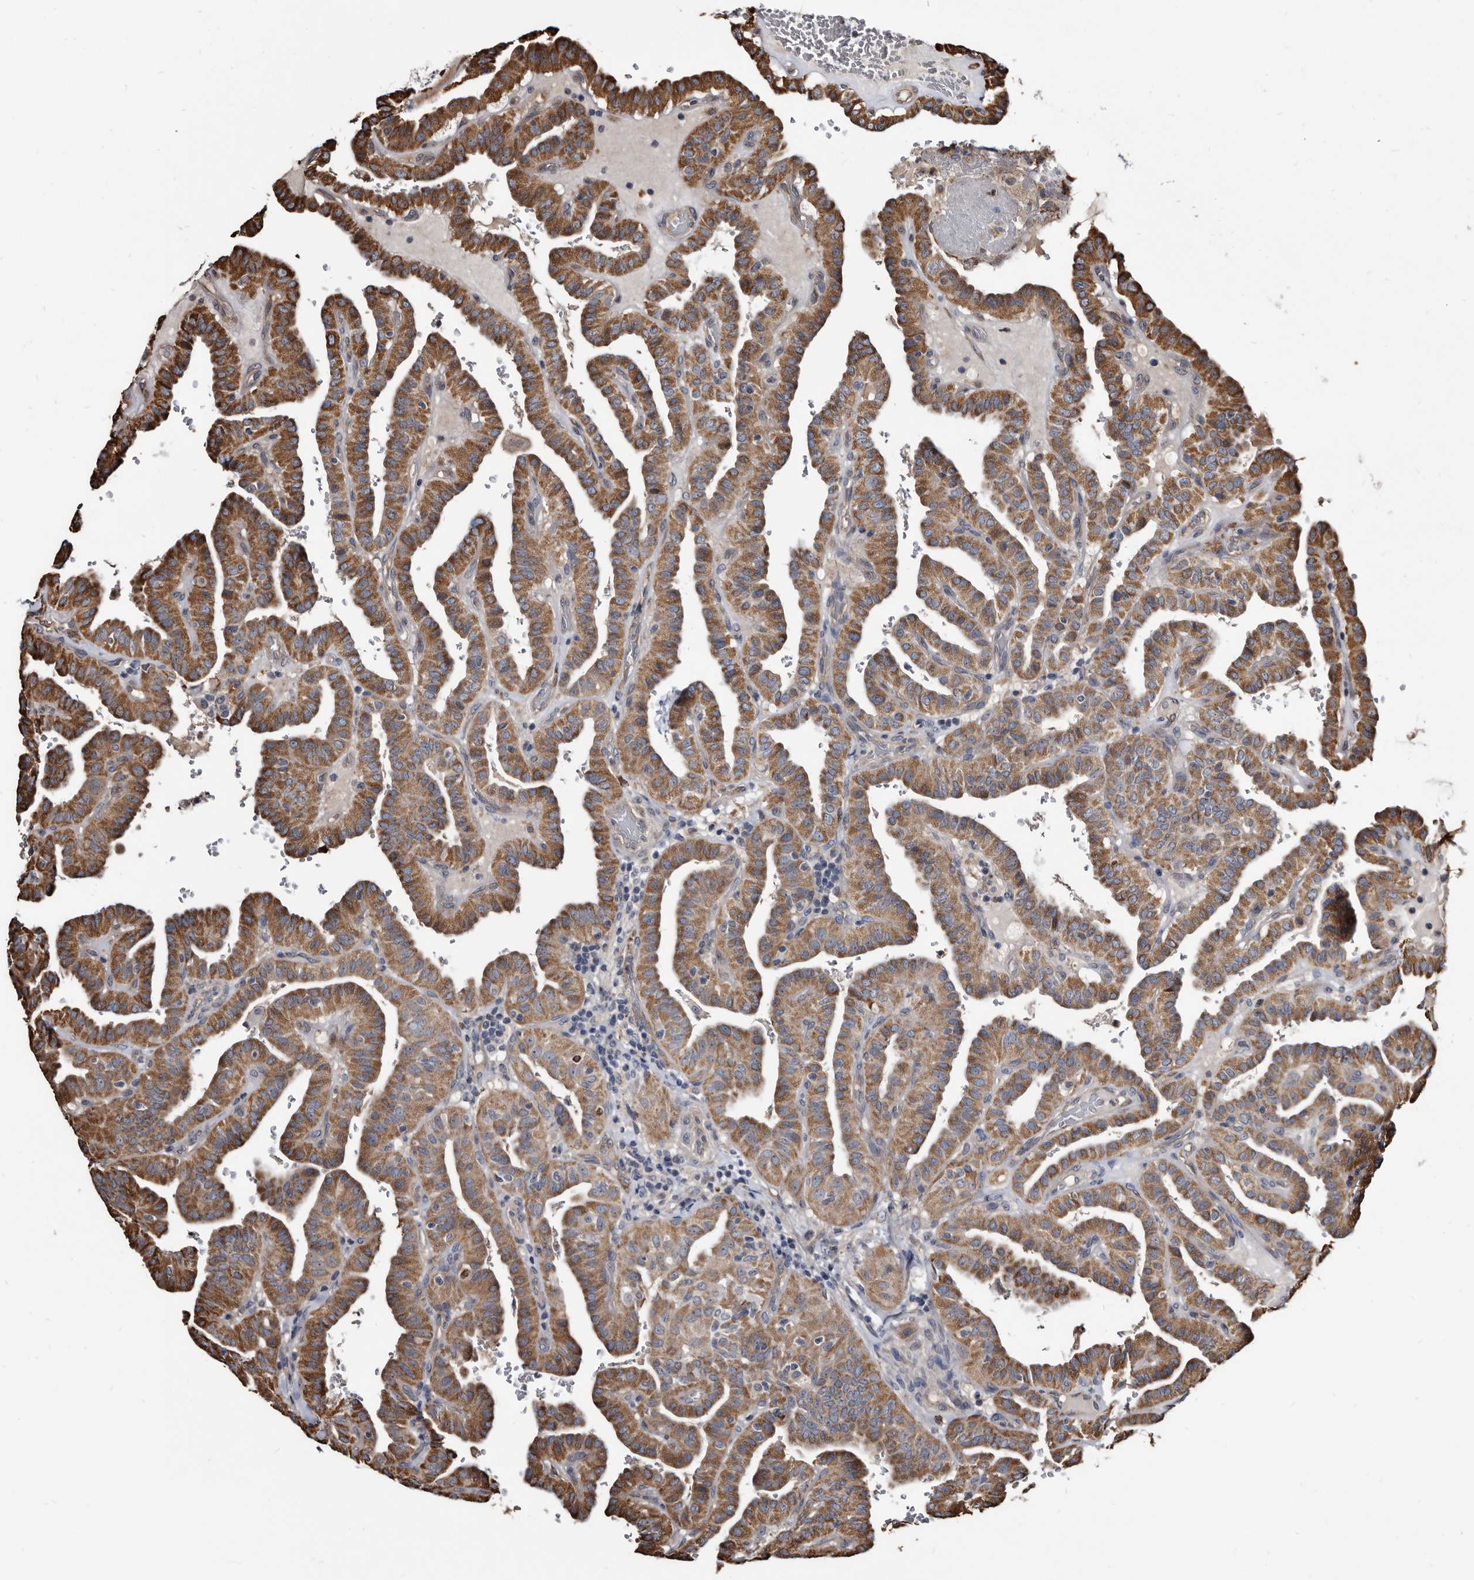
{"staining": {"intensity": "moderate", "quantity": ">75%", "location": "cytoplasmic/membranous"}, "tissue": "thyroid cancer", "cell_type": "Tumor cells", "image_type": "cancer", "snomed": [{"axis": "morphology", "description": "Papillary adenocarcinoma, NOS"}, {"axis": "topography", "description": "Thyroid gland"}], "caption": "Approximately >75% of tumor cells in human thyroid papillary adenocarcinoma show moderate cytoplasmic/membranous protein staining as visualized by brown immunohistochemical staining.", "gene": "CTSA", "patient": {"sex": "male", "age": 77}}